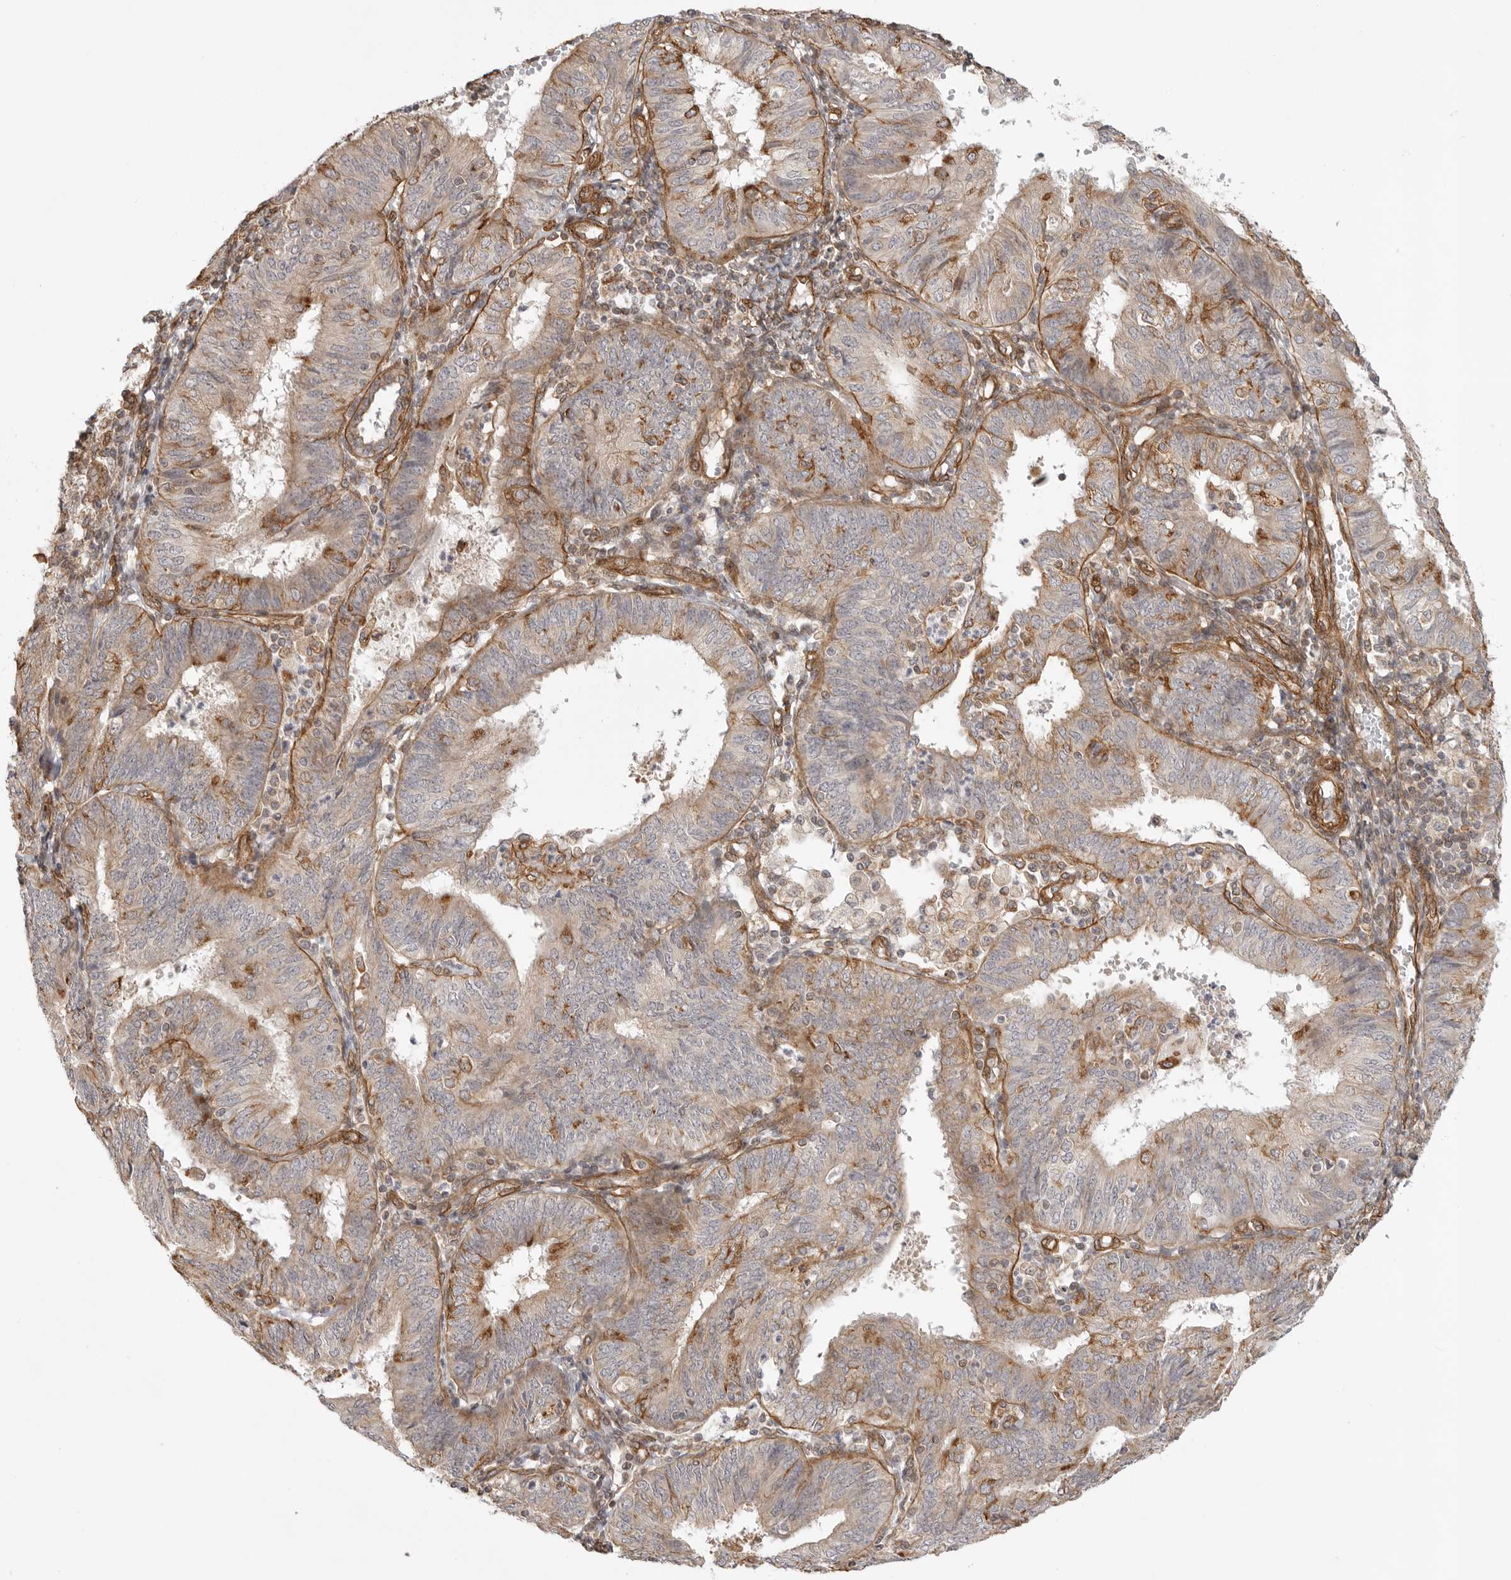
{"staining": {"intensity": "negative", "quantity": "none", "location": "none"}, "tissue": "endometrial cancer", "cell_type": "Tumor cells", "image_type": "cancer", "snomed": [{"axis": "morphology", "description": "Adenocarcinoma, NOS"}, {"axis": "topography", "description": "Endometrium"}], "caption": "A photomicrograph of adenocarcinoma (endometrial) stained for a protein reveals no brown staining in tumor cells.", "gene": "ATOH7", "patient": {"sex": "female", "age": 58}}